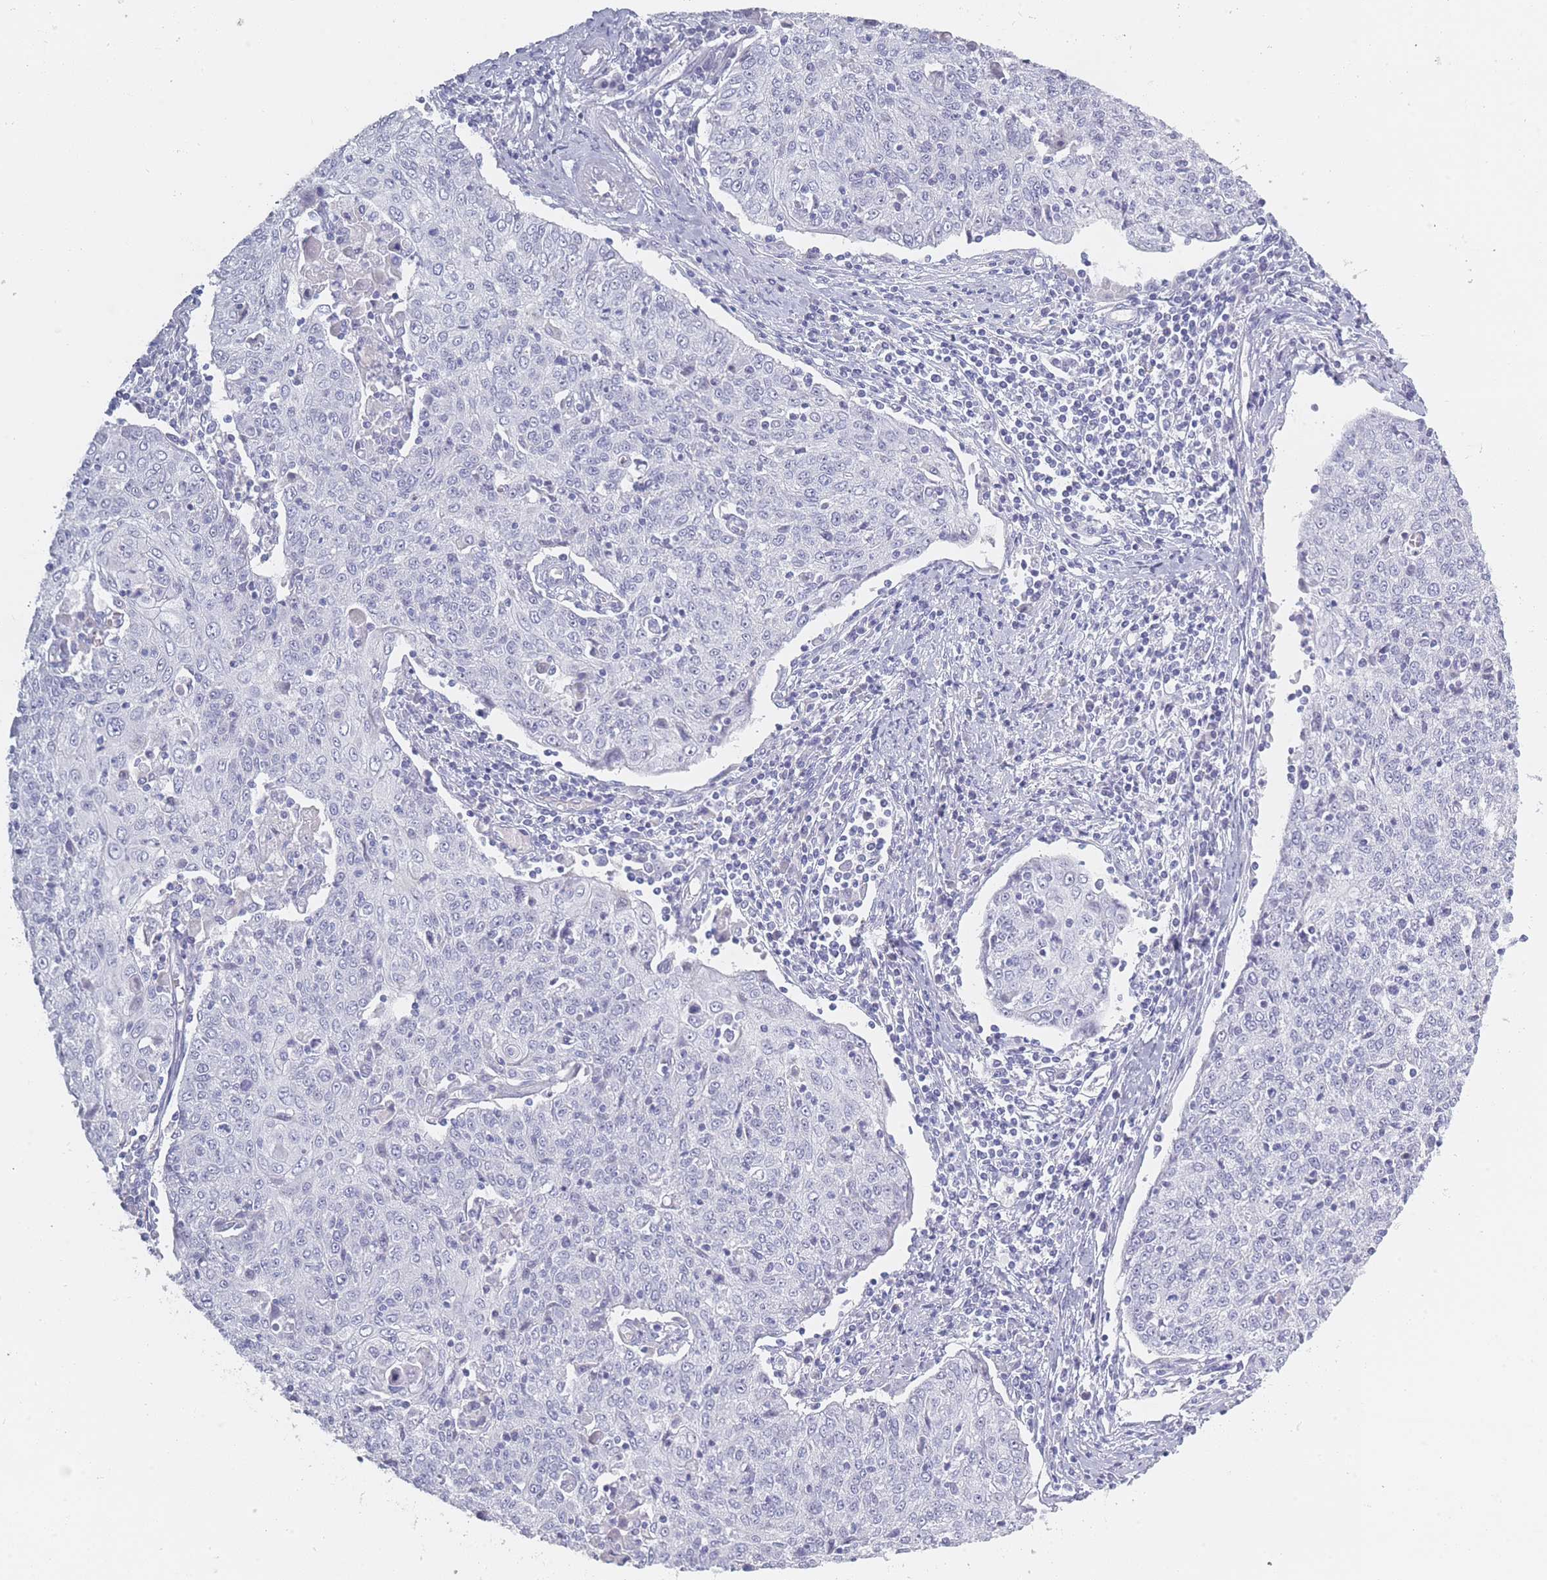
{"staining": {"intensity": "negative", "quantity": "none", "location": "none"}, "tissue": "cervical cancer", "cell_type": "Tumor cells", "image_type": "cancer", "snomed": [{"axis": "morphology", "description": "Squamous cell carcinoma, NOS"}, {"axis": "topography", "description": "Cervix"}], "caption": "Human squamous cell carcinoma (cervical) stained for a protein using IHC exhibits no expression in tumor cells.", "gene": "ROS1", "patient": {"sex": "female", "age": 48}}